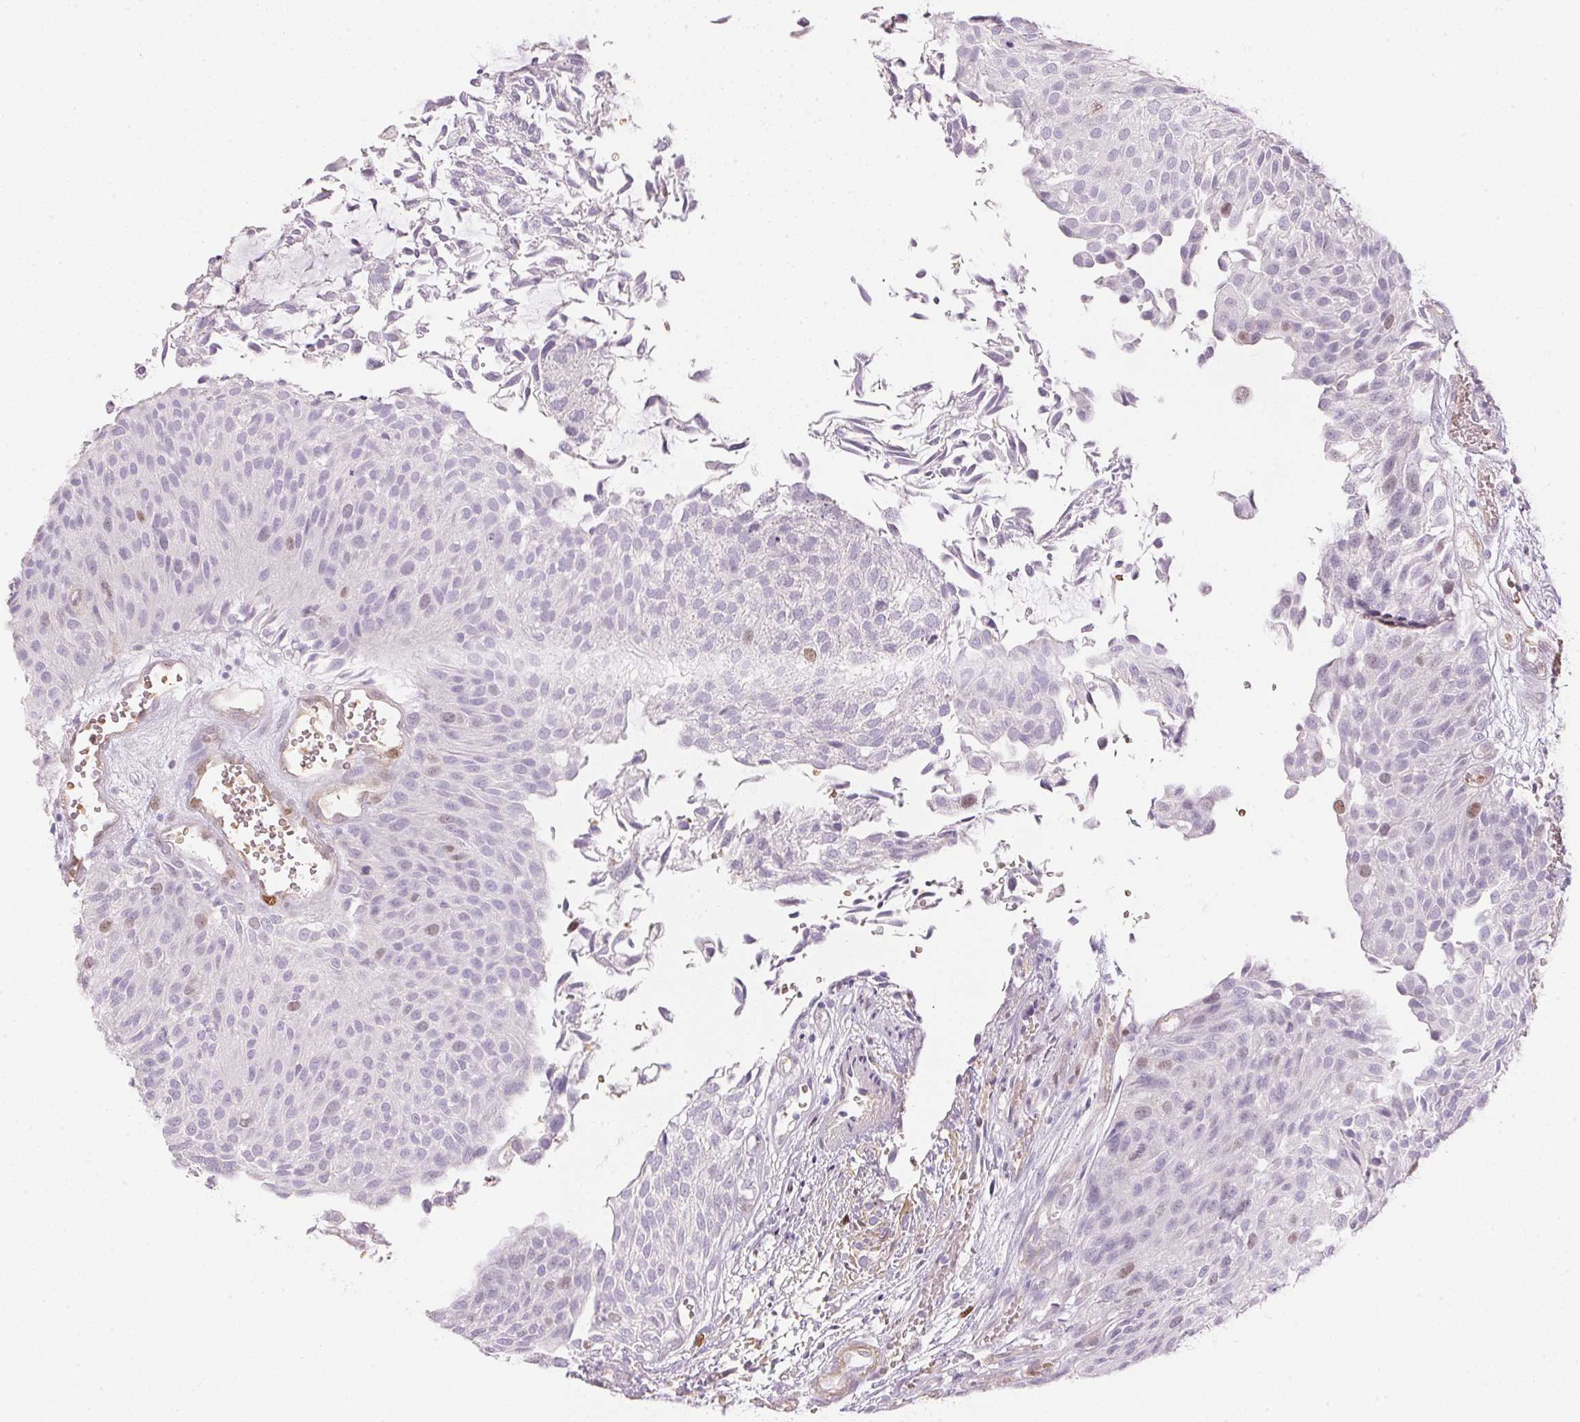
{"staining": {"intensity": "negative", "quantity": "none", "location": "none"}, "tissue": "urothelial cancer", "cell_type": "Tumor cells", "image_type": "cancer", "snomed": [{"axis": "morphology", "description": "Urothelial carcinoma, NOS"}, {"axis": "topography", "description": "Urinary bladder"}], "caption": "This is an immunohistochemistry photomicrograph of urothelial cancer. There is no positivity in tumor cells.", "gene": "SMTN", "patient": {"sex": "male", "age": 84}}